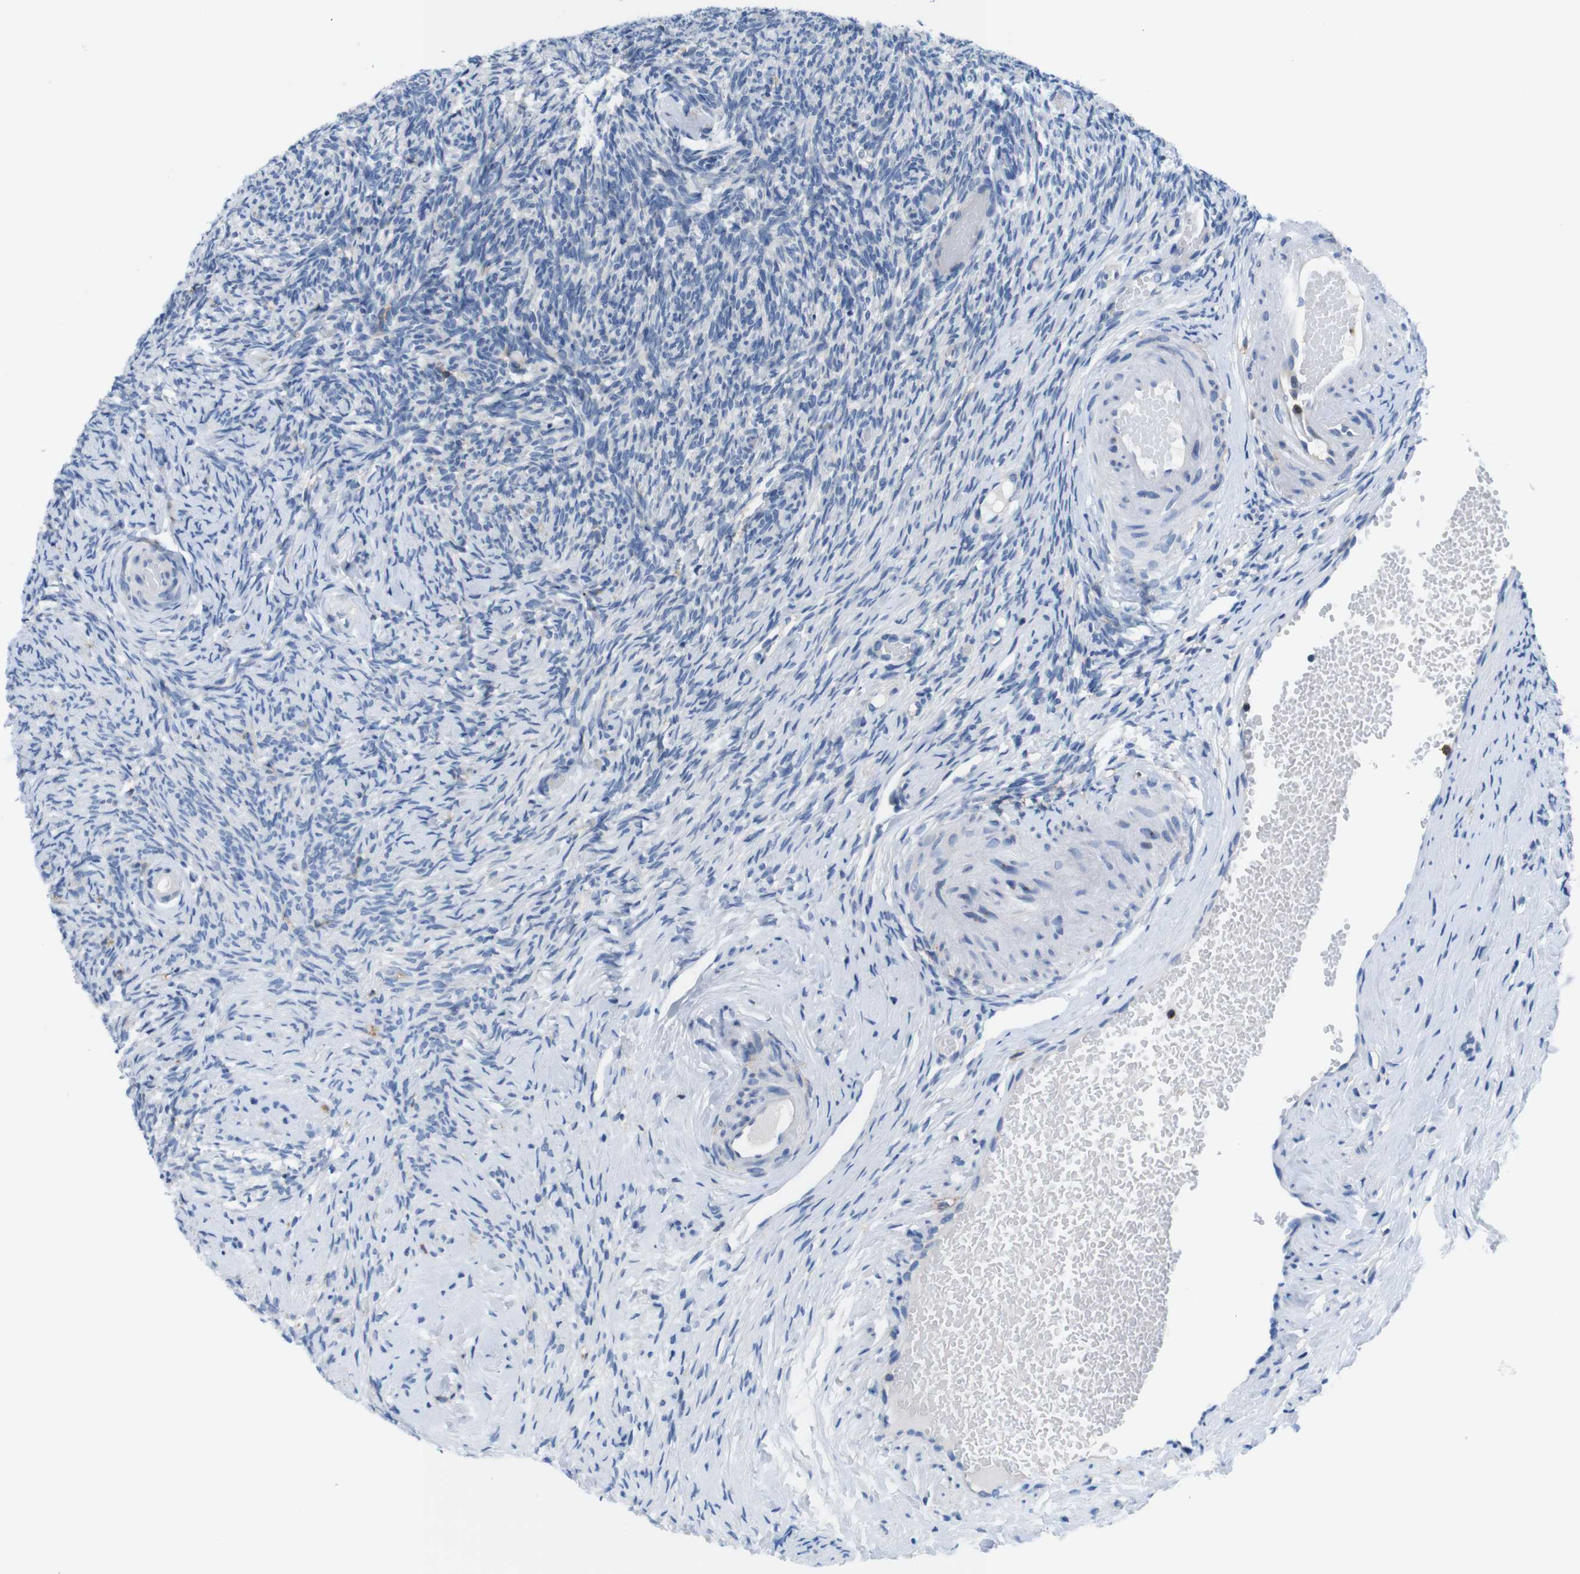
{"staining": {"intensity": "weak", "quantity": "<25%", "location": "cytoplasmic/membranous"}, "tissue": "ovary", "cell_type": "Ovarian stroma cells", "image_type": "normal", "snomed": [{"axis": "morphology", "description": "Normal tissue, NOS"}, {"axis": "topography", "description": "Ovary"}], "caption": "High power microscopy photomicrograph of an immunohistochemistry micrograph of benign ovary, revealing no significant positivity in ovarian stroma cells.", "gene": "CD300C", "patient": {"sex": "female", "age": 60}}